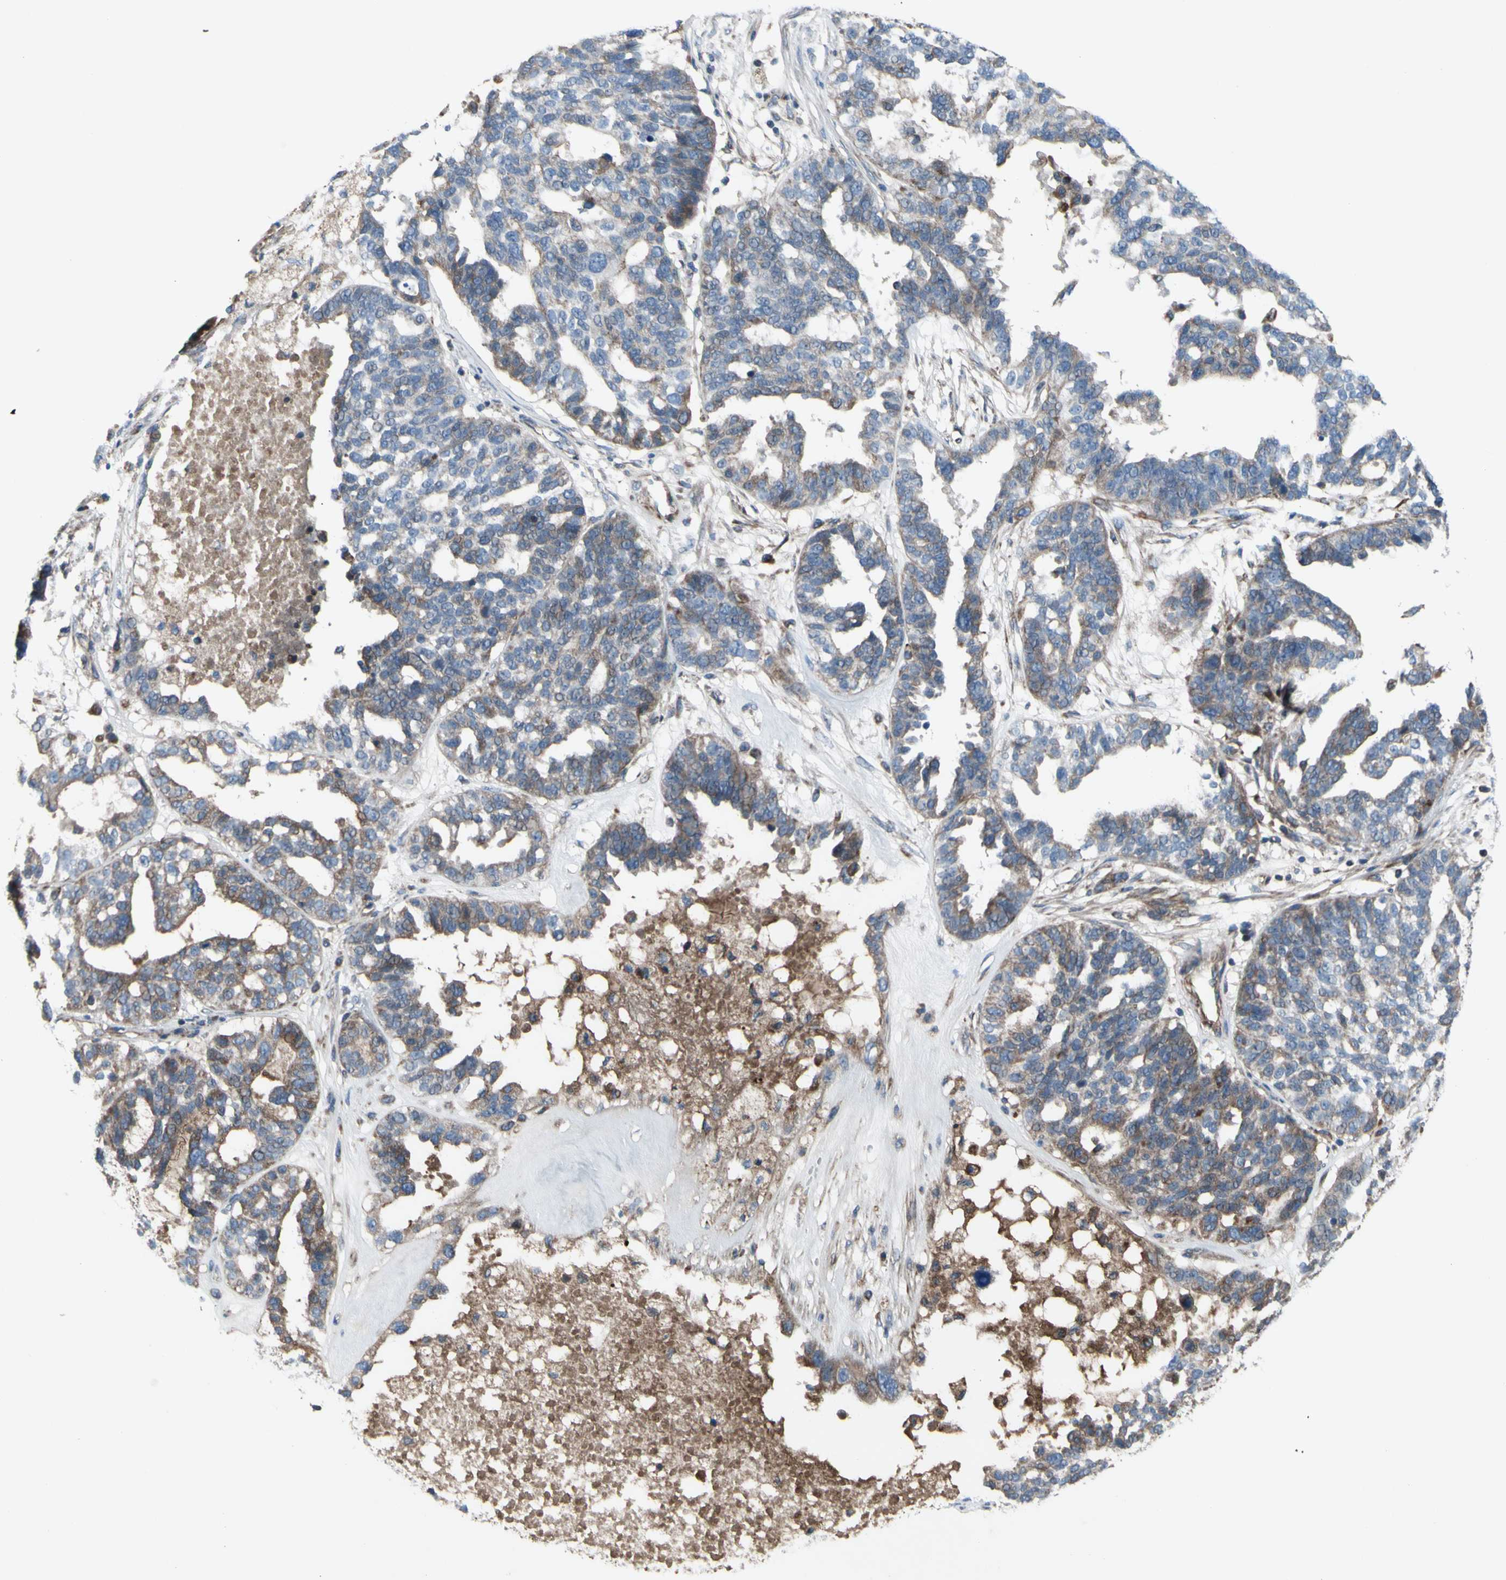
{"staining": {"intensity": "moderate", "quantity": "25%-75%", "location": "cytoplasmic/membranous"}, "tissue": "ovarian cancer", "cell_type": "Tumor cells", "image_type": "cancer", "snomed": [{"axis": "morphology", "description": "Cystadenocarcinoma, serous, NOS"}, {"axis": "topography", "description": "Ovary"}], "caption": "A brown stain shows moderate cytoplasmic/membranous staining of a protein in human ovarian serous cystadenocarcinoma tumor cells.", "gene": "EMC7", "patient": {"sex": "female", "age": 59}}